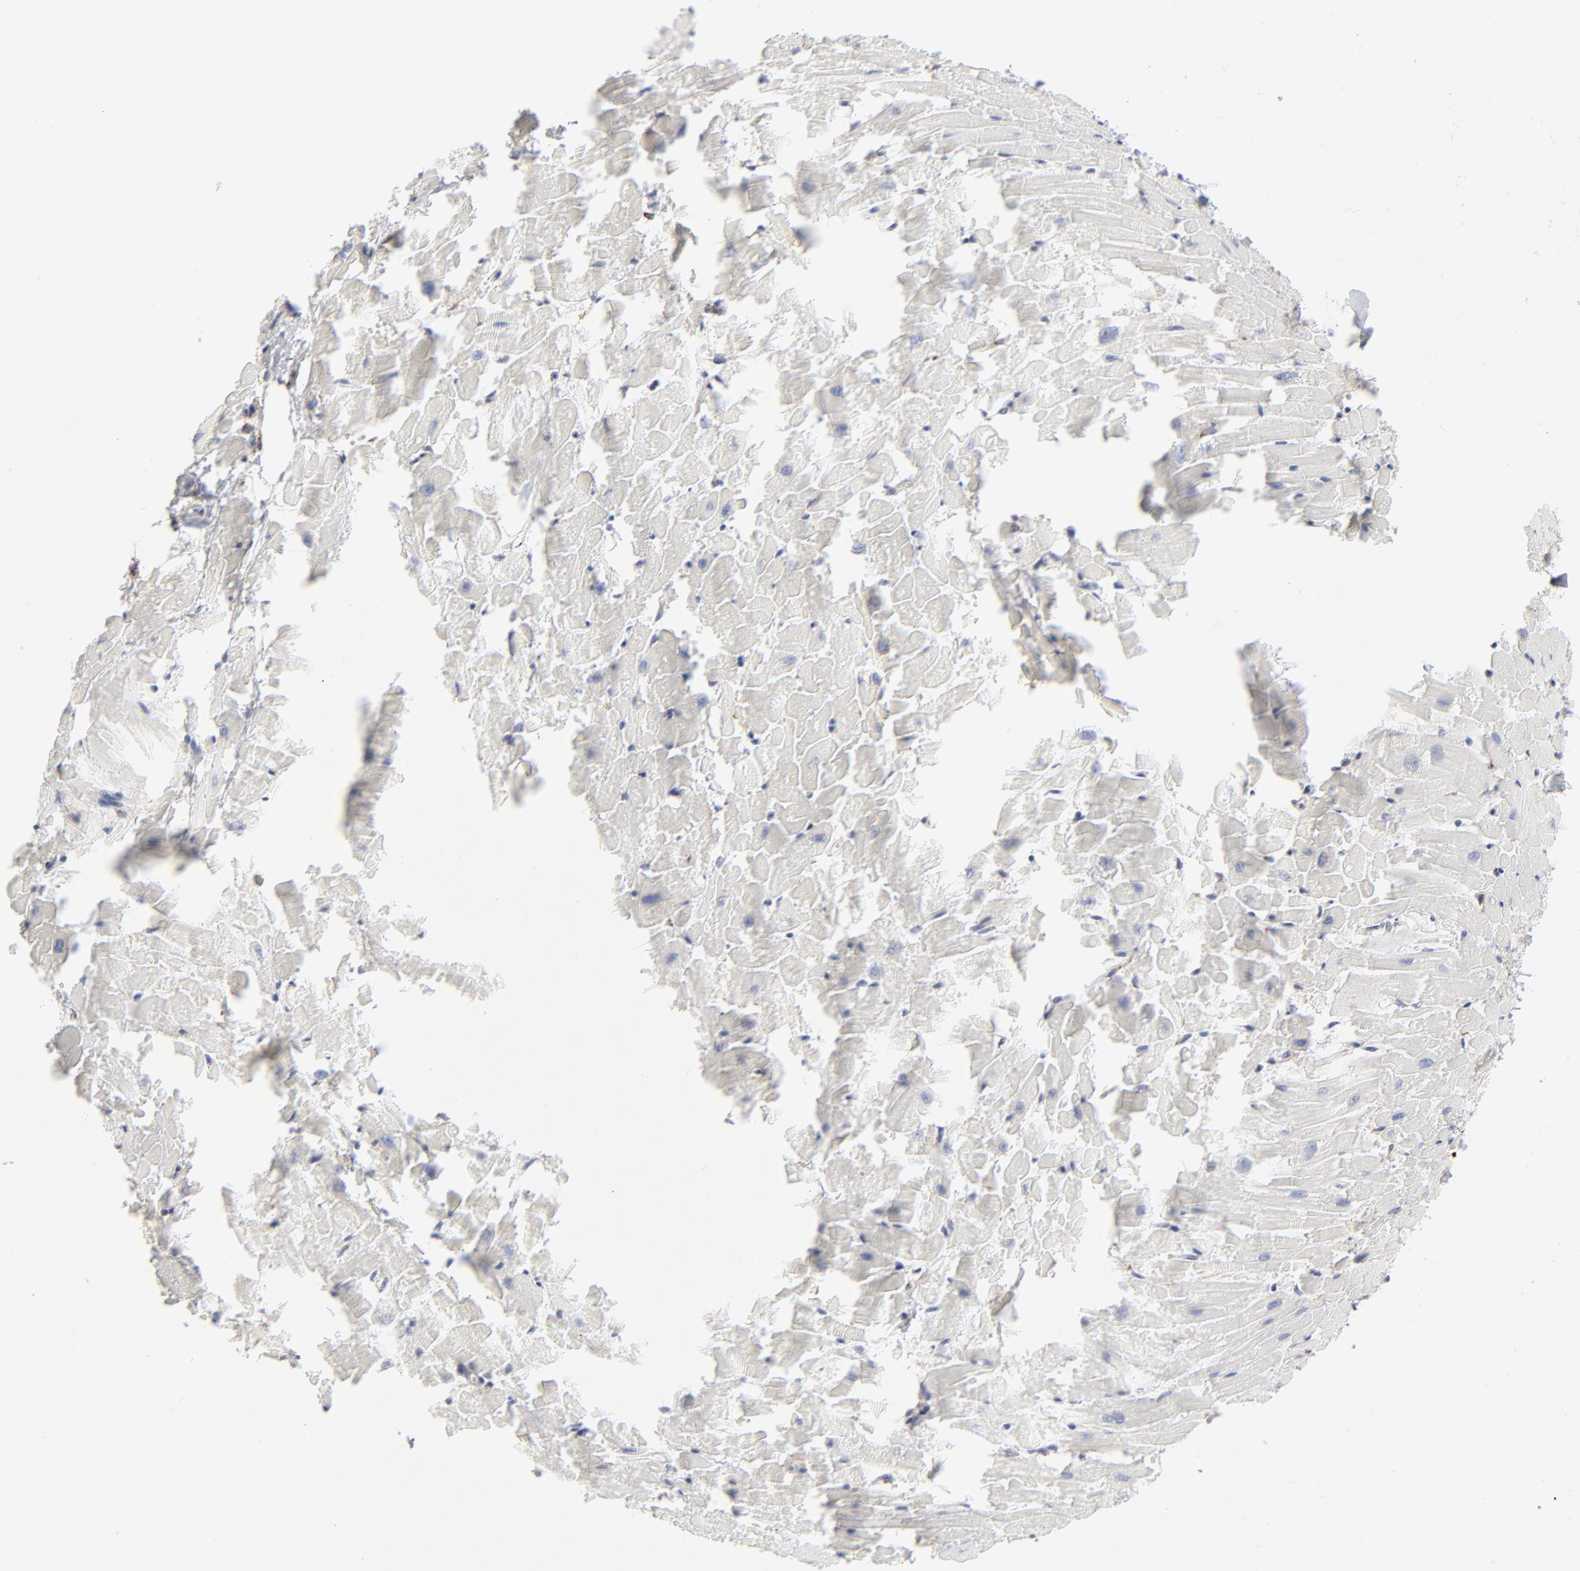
{"staining": {"intensity": "negative", "quantity": "none", "location": "none"}, "tissue": "heart muscle", "cell_type": "Cardiomyocytes", "image_type": "normal", "snomed": [{"axis": "morphology", "description": "Normal tissue, NOS"}, {"axis": "topography", "description": "Heart"}], "caption": "Human heart muscle stained for a protein using IHC exhibits no staining in cardiomyocytes.", "gene": "AURKA", "patient": {"sex": "female", "age": 19}}